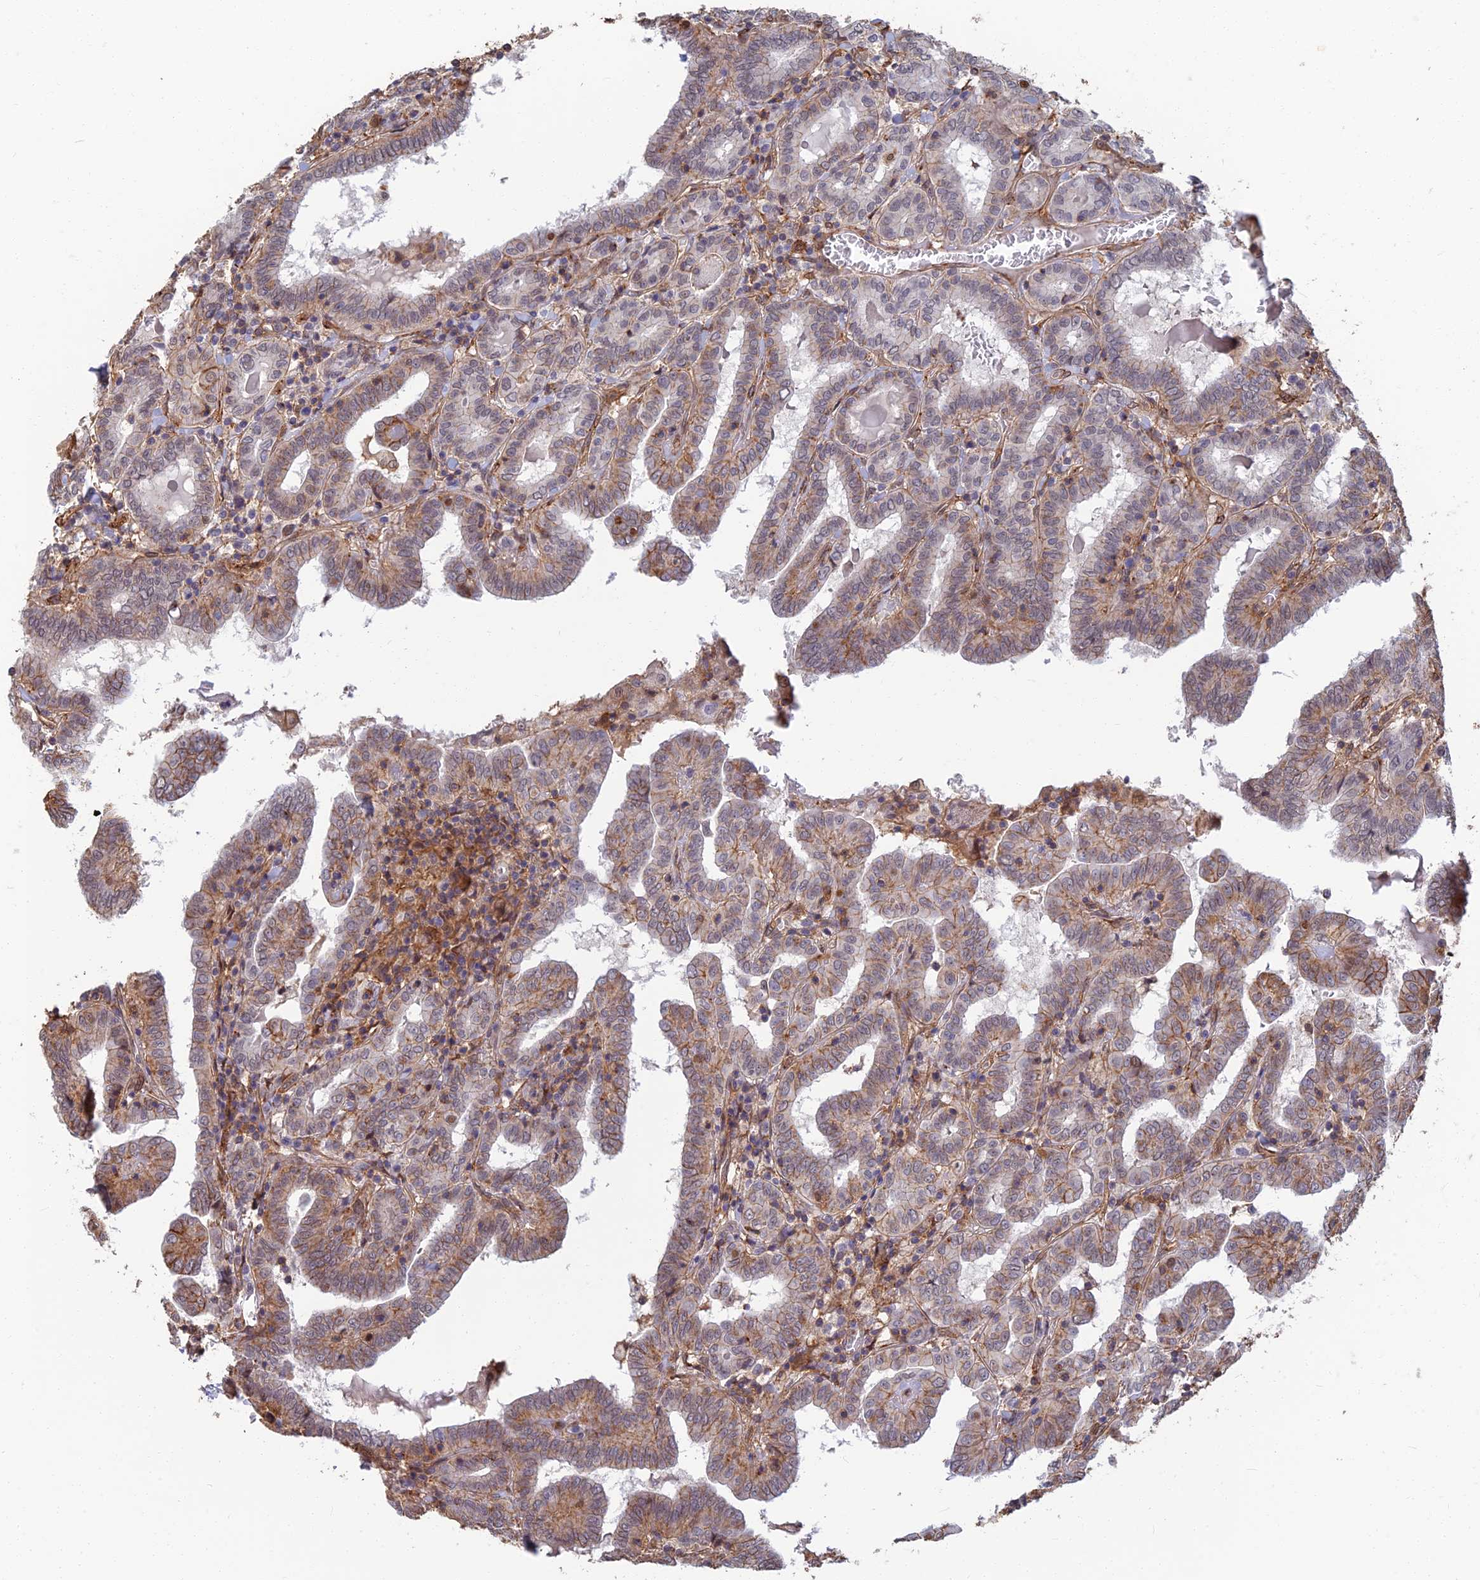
{"staining": {"intensity": "weak", "quantity": "25%-75%", "location": "cytoplasmic/membranous"}, "tissue": "thyroid cancer", "cell_type": "Tumor cells", "image_type": "cancer", "snomed": [{"axis": "morphology", "description": "Papillary adenocarcinoma, NOS"}, {"axis": "topography", "description": "Thyroid gland"}], "caption": "Immunohistochemistry (IHC) micrograph of thyroid cancer (papillary adenocarcinoma) stained for a protein (brown), which reveals low levels of weak cytoplasmic/membranous expression in about 25%-75% of tumor cells.", "gene": "LRRN3", "patient": {"sex": "female", "age": 72}}